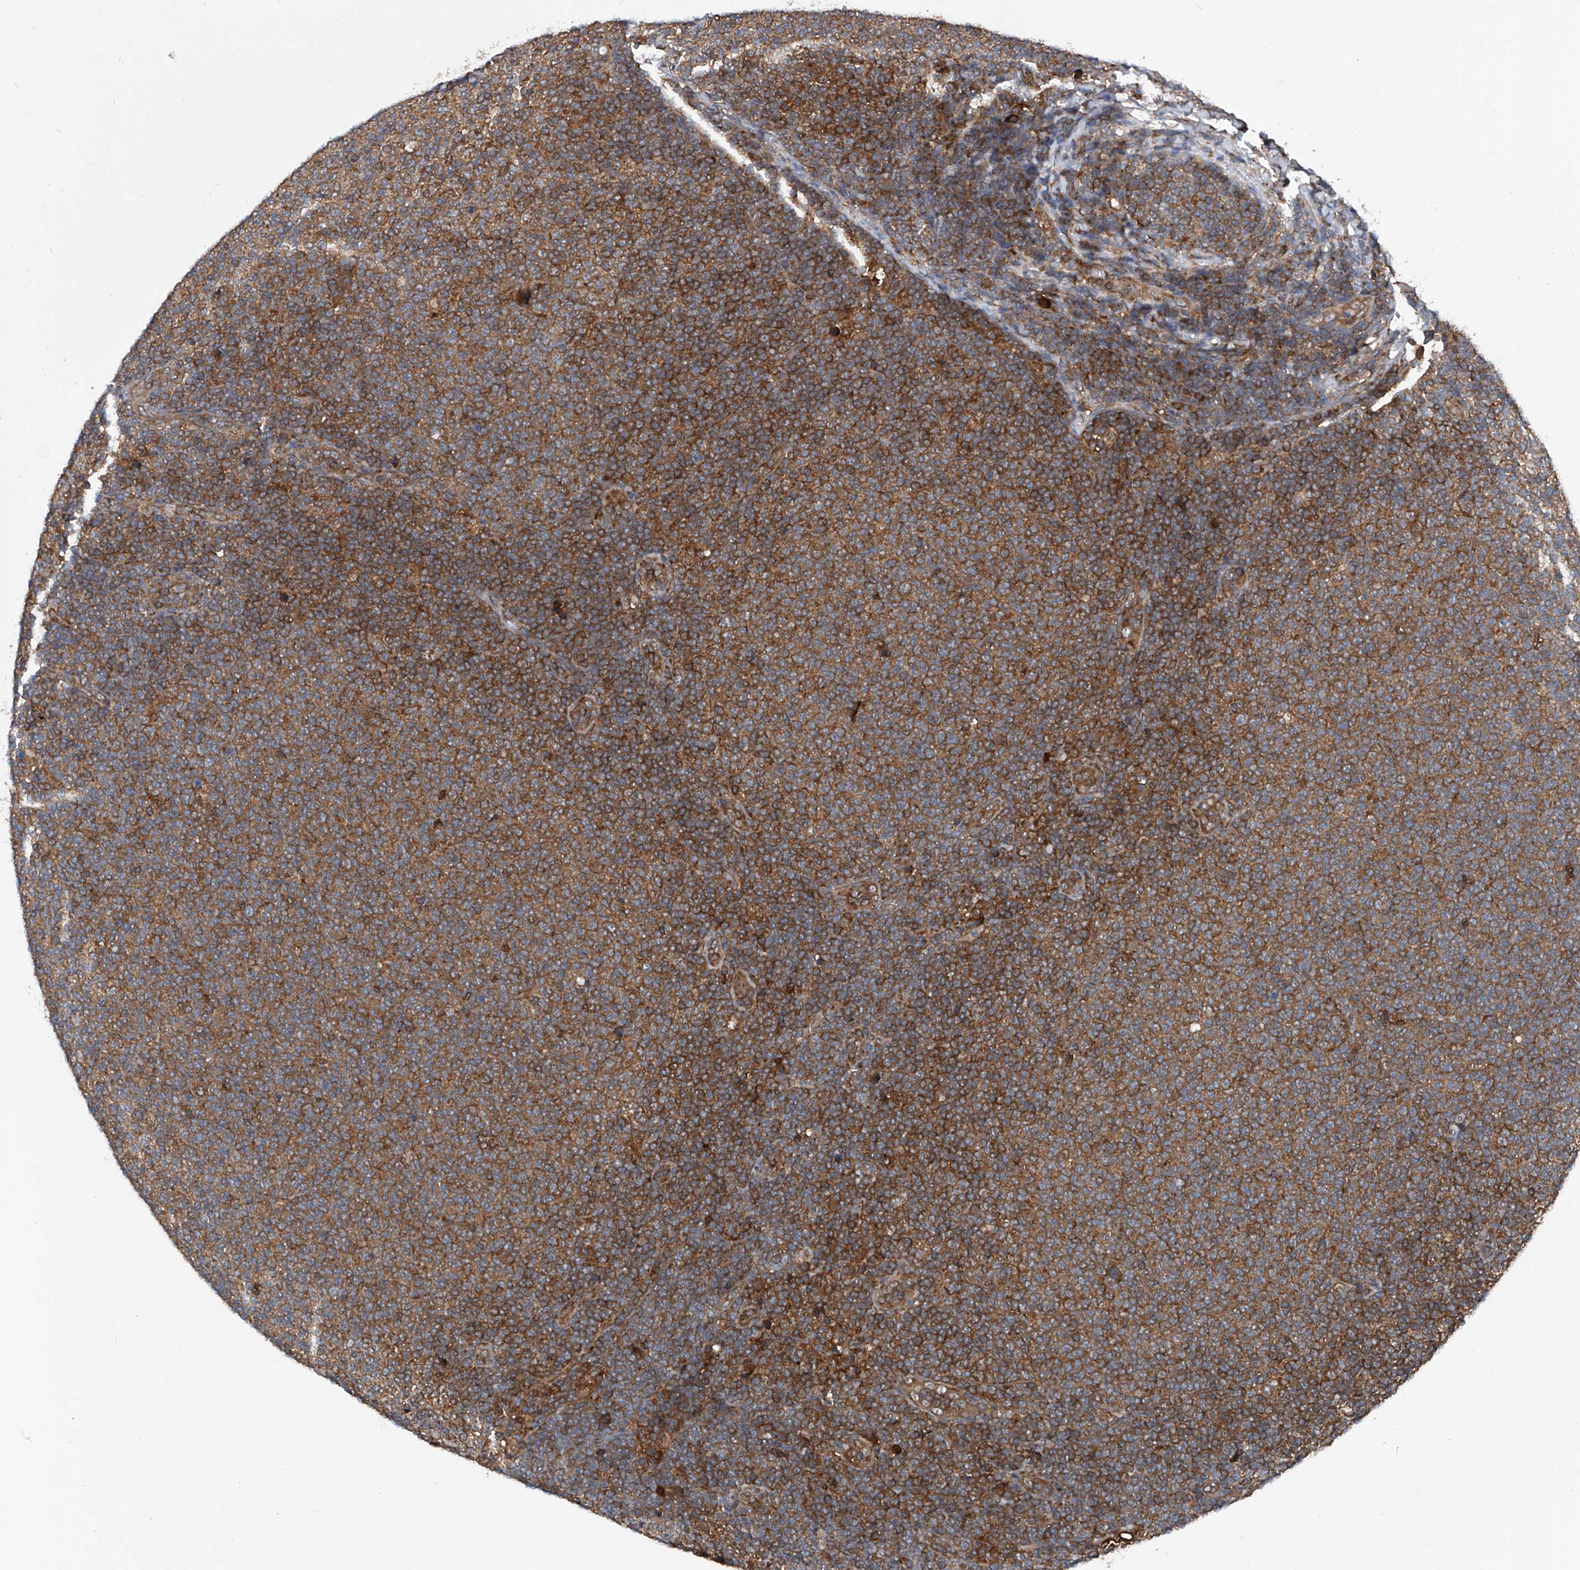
{"staining": {"intensity": "strong", "quantity": ">75%", "location": "cytoplasmic/membranous"}, "tissue": "lymphoma", "cell_type": "Tumor cells", "image_type": "cancer", "snomed": [{"axis": "morphology", "description": "Malignant lymphoma, non-Hodgkin's type, Low grade"}, {"axis": "topography", "description": "Lymph node"}], "caption": "Immunohistochemical staining of human lymphoma demonstrates high levels of strong cytoplasmic/membranous staining in approximately >75% of tumor cells.", "gene": "ASCC3", "patient": {"sex": "male", "age": 66}}